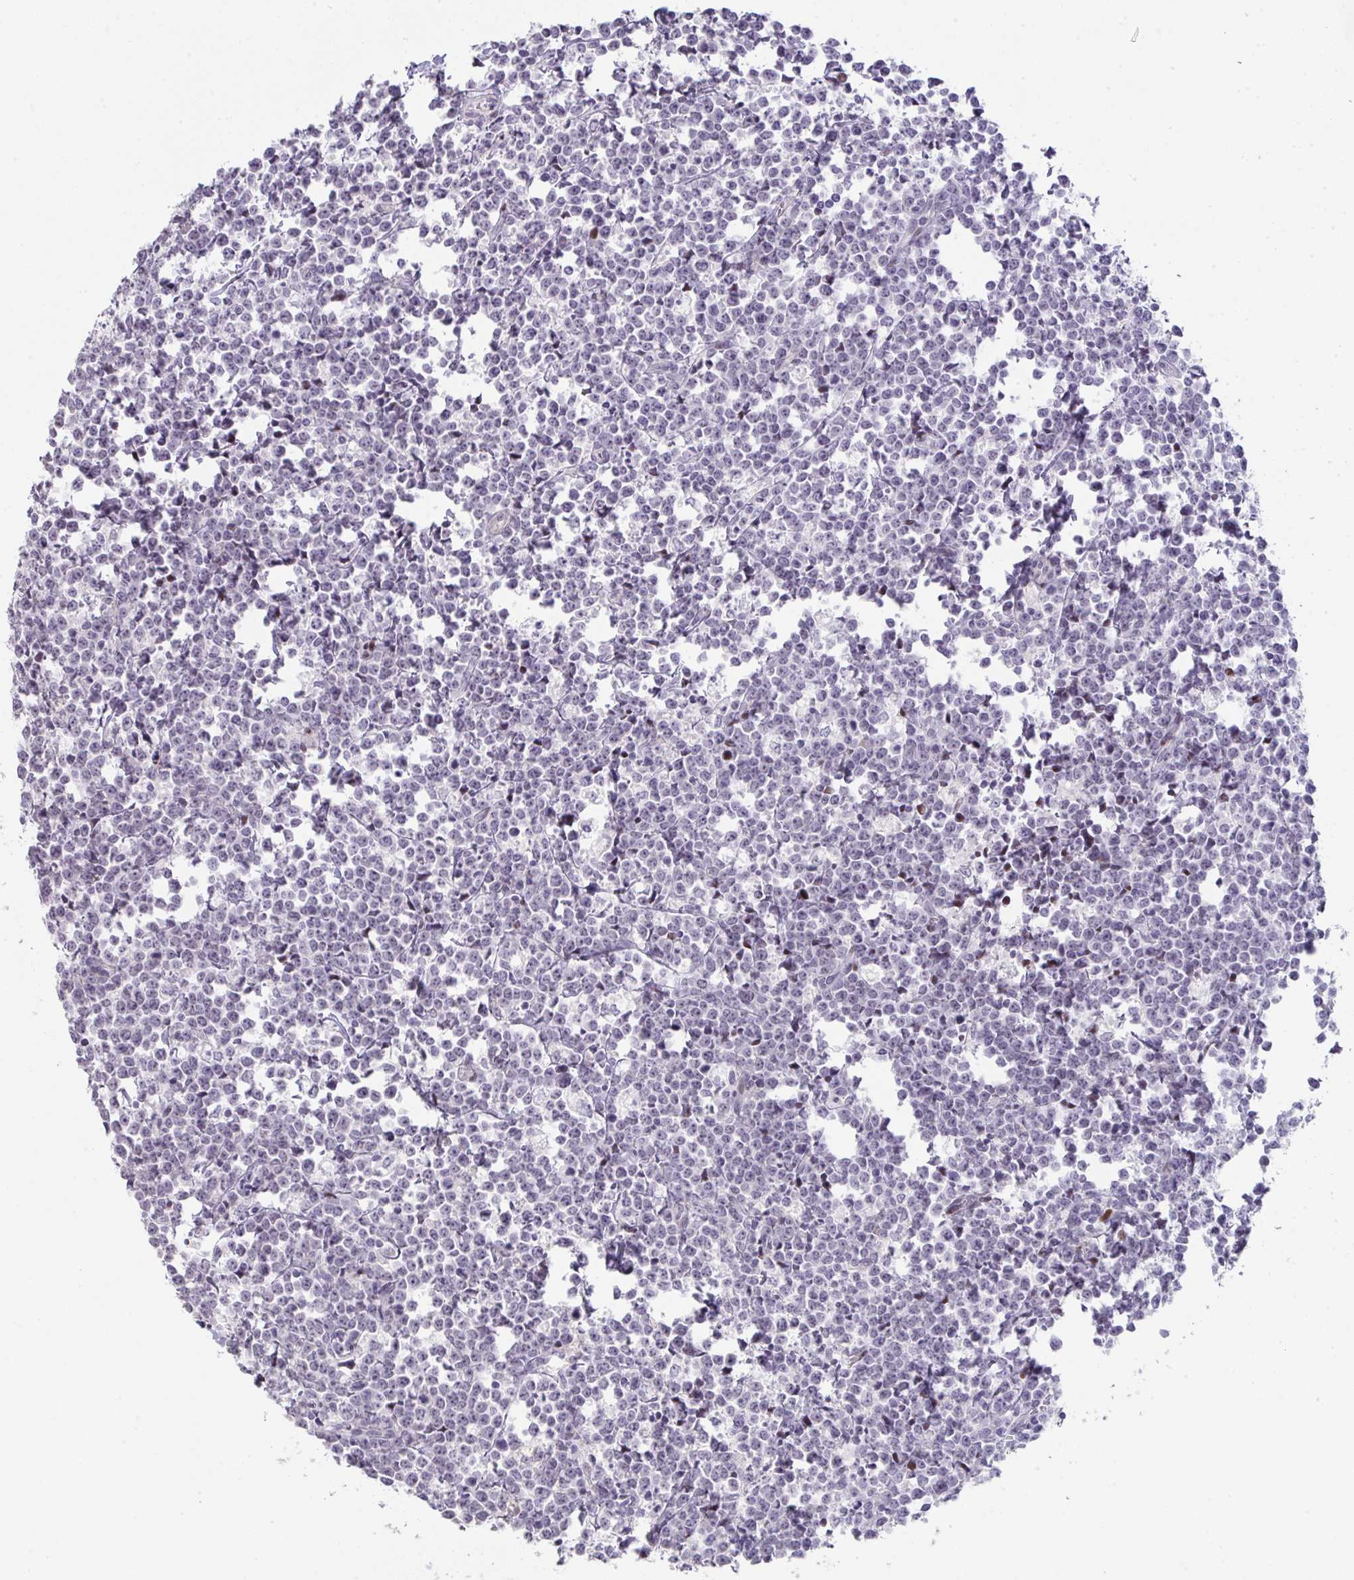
{"staining": {"intensity": "moderate", "quantity": "<25%", "location": "nuclear"}, "tissue": "lymphoma", "cell_type": "Tumor cells", "image_type": "cancer", "snomed": [{"axis": "morphology", "description": "Malignant lymphoma, non-Hodgkin's type, High grade"}, {"axis": "topography", "description": "Small intestine"}], "caption": "The histopathology image displays a brown stain indicating the presence of a protein in the nuclear of tumor cells in lymphoma. (brown staining indicates protein expression, while blue staining denotes nuclei).", "gene": "GALNT16", "patient": {"sex": "female", "age": 56}}